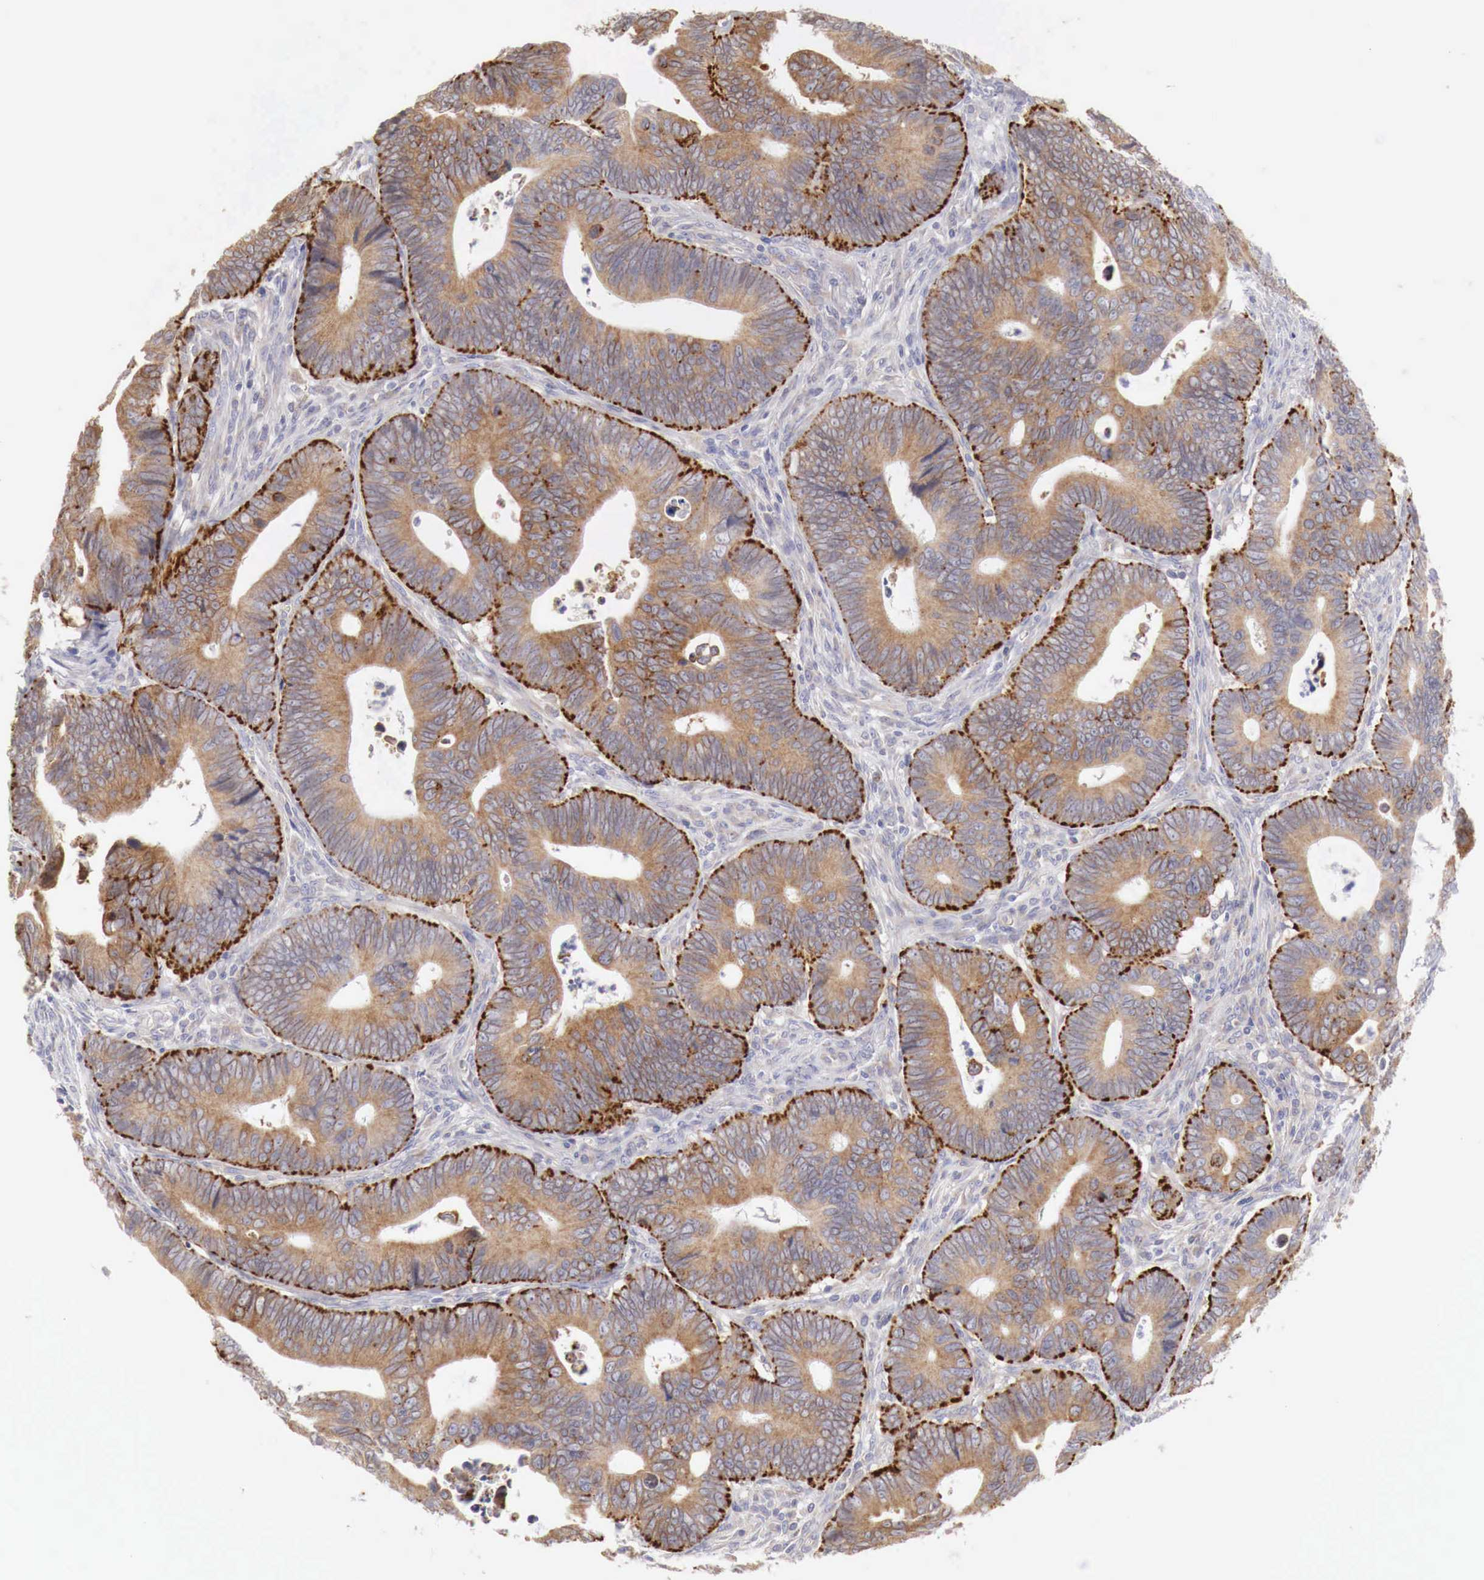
{"staining": {"intensity": "moderate", "quantity": ">75%", "location": "cytoplasmic/membranous"}, "tissue": "colorectal cancer", "cell_type": "Tumor cells", "image_type": "cancer", "snomed": [{"axis": "morphology", "description": "Adenocarcinoma, NOS"}, {"axis": "topography", "description": "Colon"}], "caption": "Immunohistochemistry (IHC) (DAB (3,3'-diaminobenzidine)) staining of colorectal adenocarcinoma exhibits moderate cytoplasmic/membranous protein staining in approximately >75% of tumor cells.", "gene": "NSDHL", "patient": {"sex": "female", "age": 78}}